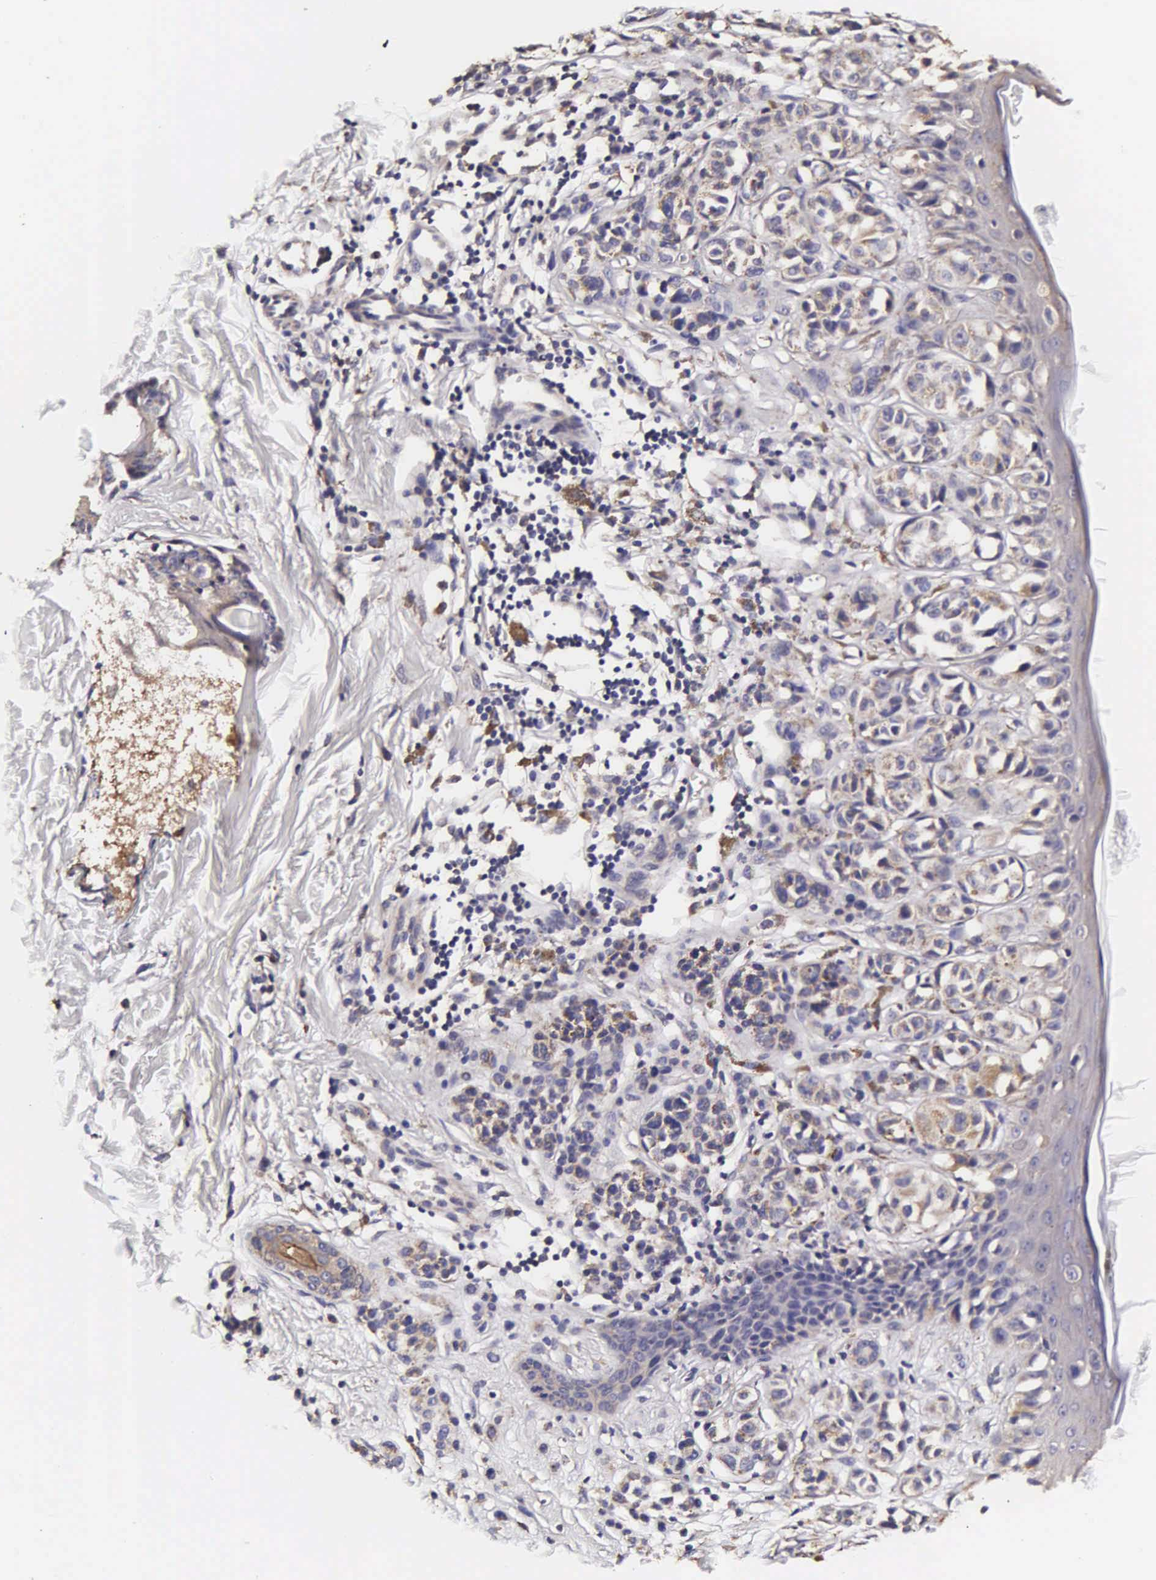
{"staining": {"intensity": "negative", "quantity": "none", "location": "none"}, "tissue": "melanoma", "cell_type": "Tumor cells", "image_type": "cancer", "snomed": [{"axis": "morphology", "description": "Malignant melanoma, NOS"}, {"axis": "topography", "description": "Skin"}], "caption": "Protein analysis of melanoma displays no significant positivity in tumor cells.", "gene": "PSMA3", "patient": {"sex": "male", "age": 40}}